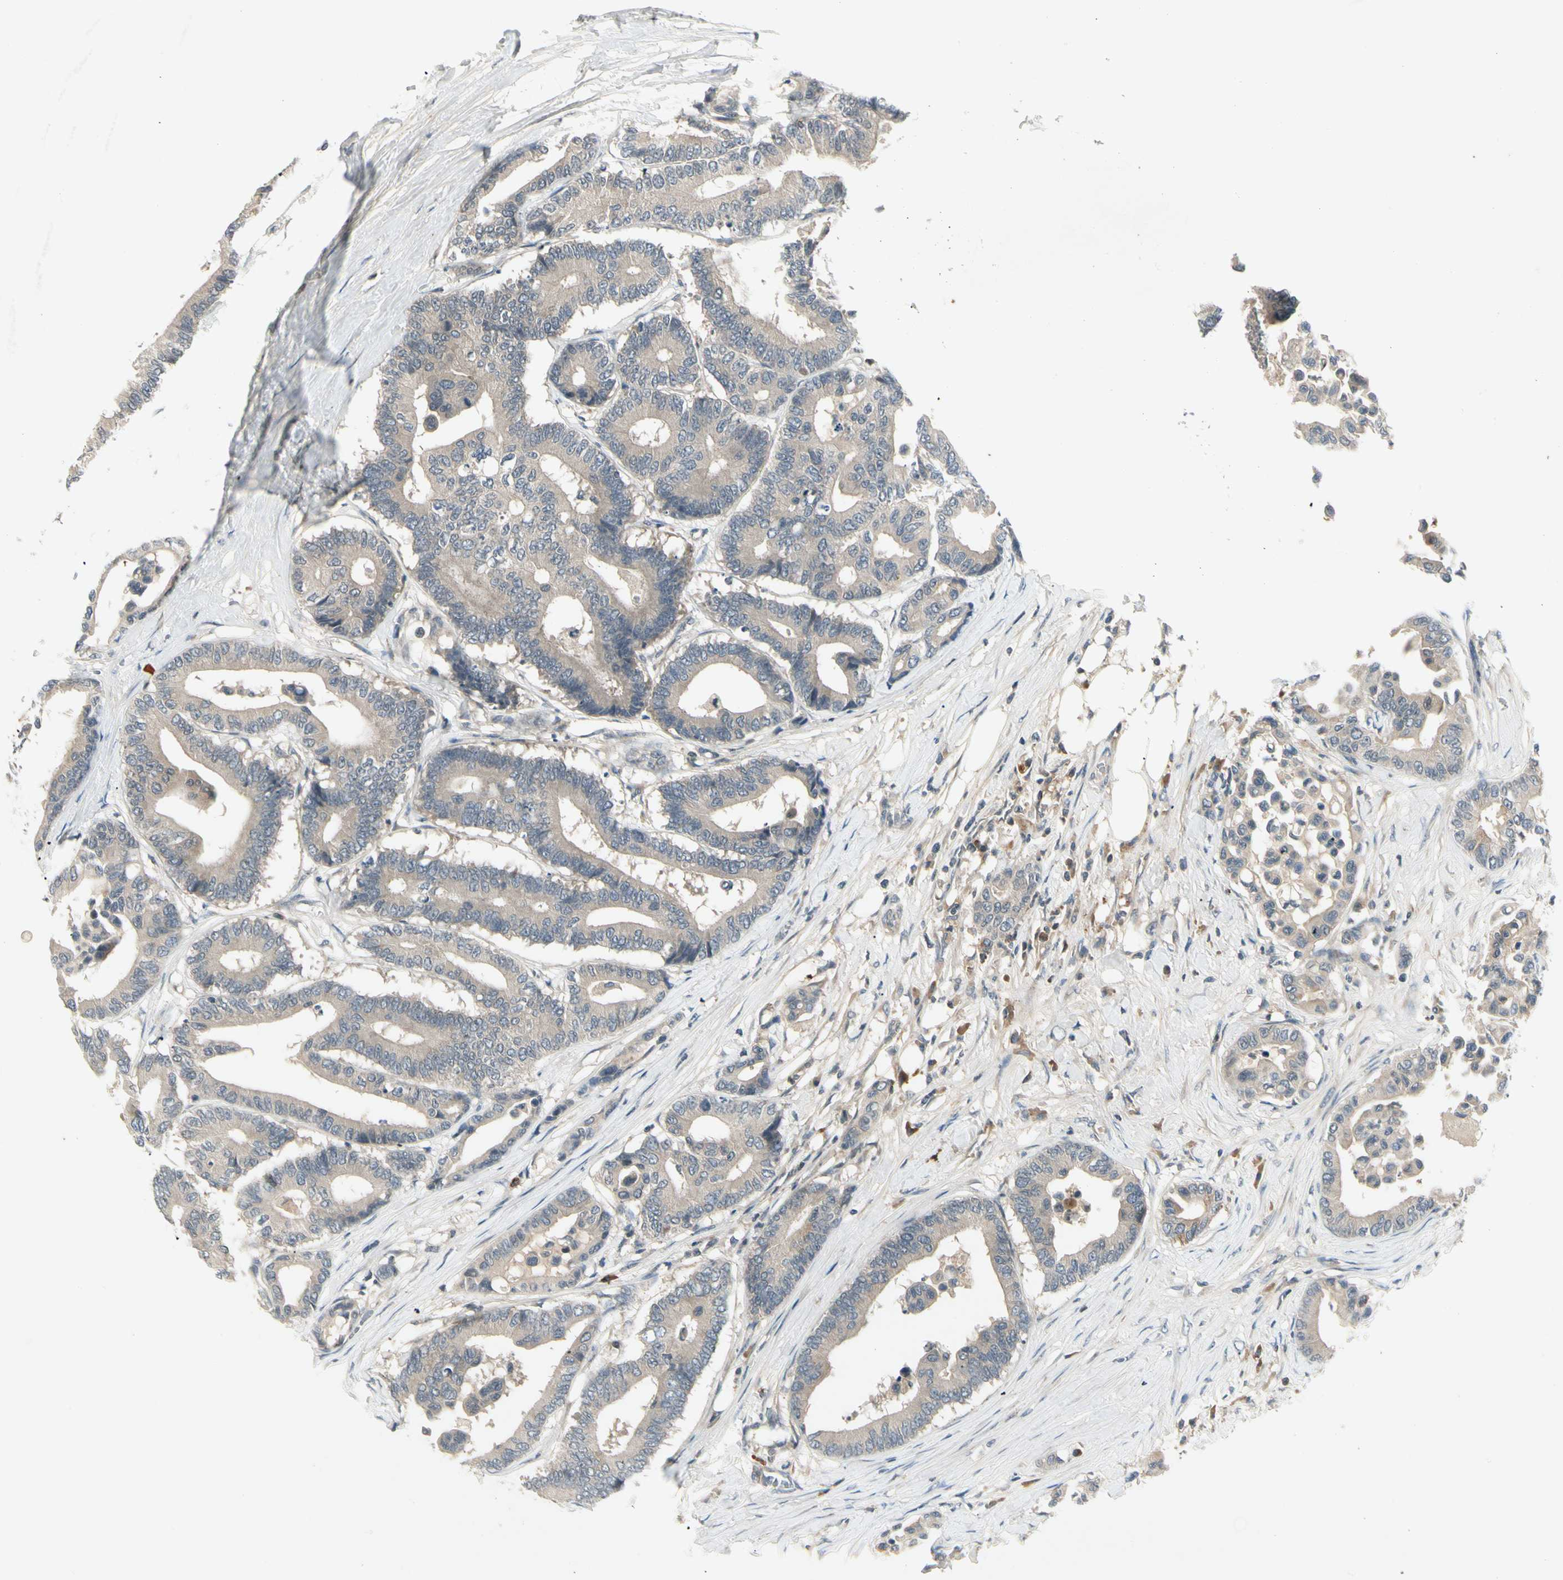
{"staining": {"intensity": "weak", "quantity": ">75%", "location": "cytoplasmic/membranous"}, "tissue": "colorectal cancer", "cell_type": "Tumor cells", "image_type": "cancer", "snomed": [{"axis": "morphology", "description": "Normal tissue, NOS"}, {"axis": "morphology", "description": "Adenocarcinoma, NOS"}, {"axis": "topography", "description": "Colon"}], "caption": "Protein analysis of colorectal adenocarcinoma tissue displays weak cytoplasmic/membranous expression in about >75% of tumor cells. Immunohistochemistry stains the protein of interest in brown and the nuclei are stained blue.", "gene": "CCL4", "patient": {"sex": "male", "age": 82}}